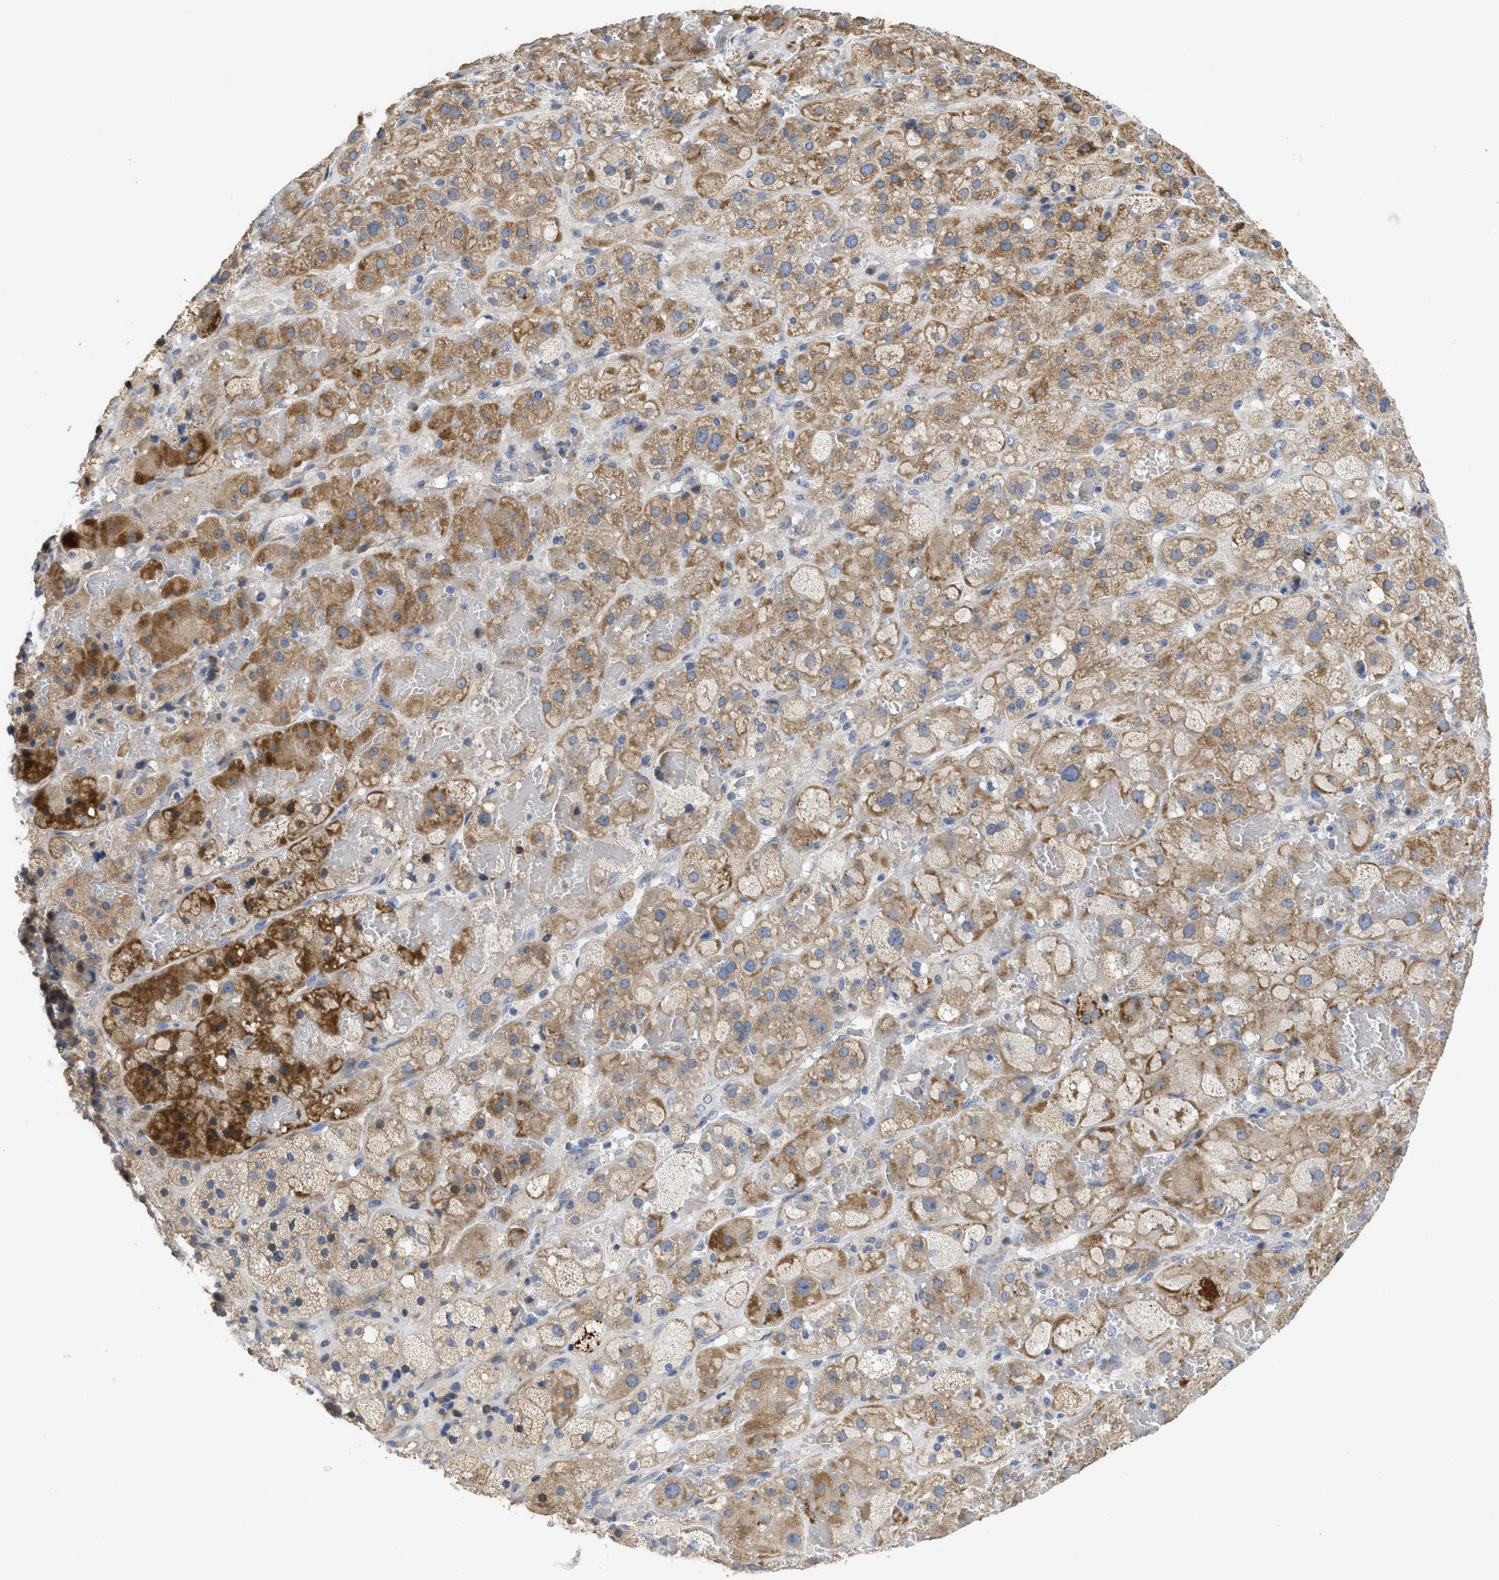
{"staining": {"intensity": "moderate", "quantity": ">75%", "location": "cytoplasmic/membranous,nuclear"}, "tissue": "adrenal gland", "cell_type": "Glandular cells", "image_type": "normal", "snomed": [{"axis": "morphology", "description": "Normal tissue, NOS"}, {"axis": "topography", "description": "Adrenal gland"}], "caption": "IHC (DAB (3,3'-diaminobenzidine)) staining of benign human adrenal gland shows moderate cytoplasmic/membranous,nuclear protein expression in about >75% of glandular cells.", "gene": "CDPF1", "patient": {"sex": "female", "age": 47}}